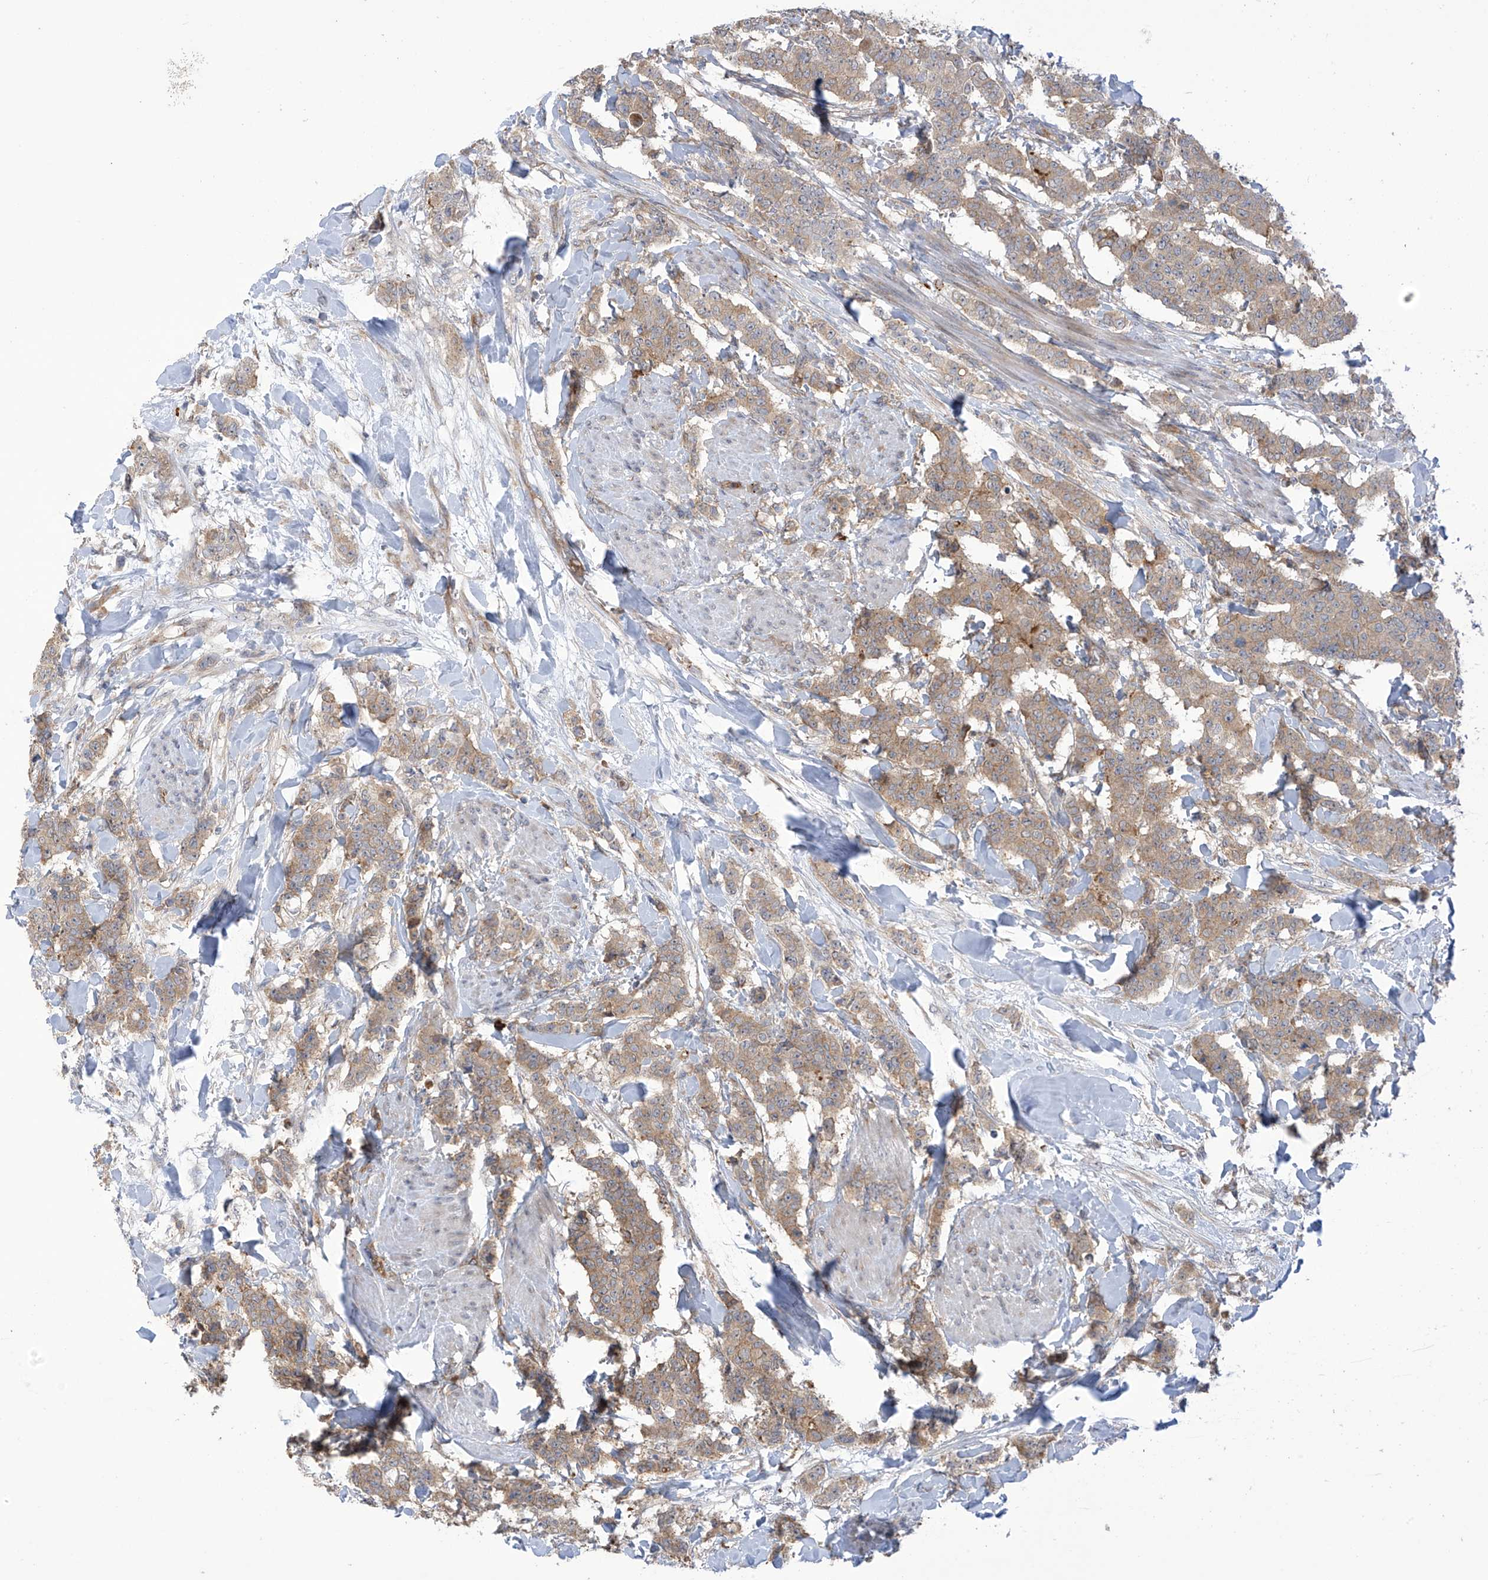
{"staining": {"intensity": "weak", "quantity": ">75%", "location": "cytoplasmic/membranous"}, "tissue": "breast cancer", "cell_type": "Tumor cells", "image_type": "cancer", "snomed": [{"axis": "morphology", "description": "Duct carcinoma"}, {"axis": "topography", "description": "Breast"}], "caption": "Immunohistochemistry (IHC) micrograph of neoplastic tissue: human breast cancer (invasive ductal carcinoma) stained using immunohistochemistry (IHC) reveals low levels of weak protein expression localized specifically in the cytoplasmic/membranous of tumor cells, appearing as a cytoplasmic/membranous brown color.", "gene": "KIAA1522", "patient": {"sex": "female", "age": 40}}